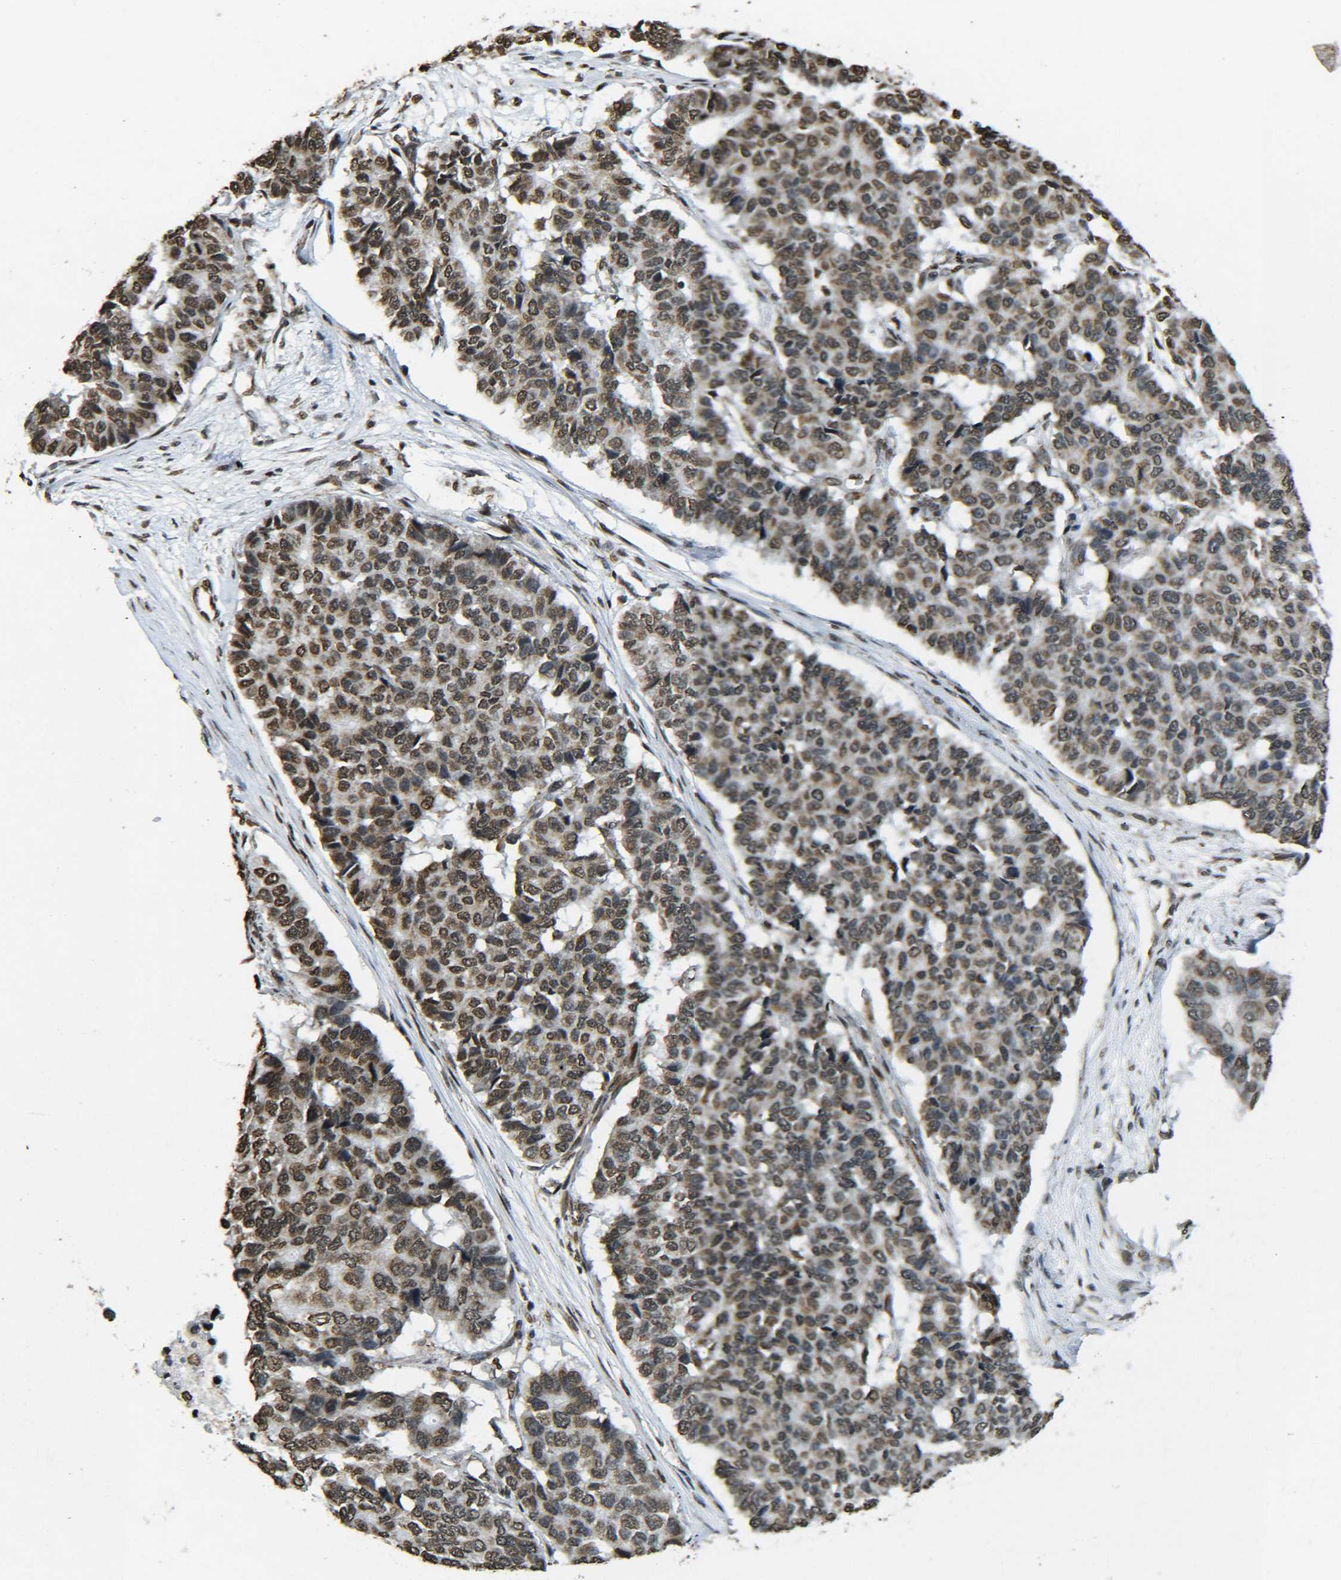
{"staining": {"intensity": "moderate", "quantity": ">75%", "location": "cytoplasmic/membranous,nuclear"}, "tissue": "pancreatic cancer", "cell_type": "Tumor cells", "image_type": "cancer", "snomed": [{"axis": "morphology", "description": "Adenocarcinoma, NOS"}, {"axis": "topography", "description": "Pancreas"}], "caption": "An image of pancreatic cancer stained for a protein demonstrates moderate cytoplasmic/membranous and nuclear brown staining in tumor cells.", "gene": "NEUROG2", "patient": {"sex": "male", "age": 50}}